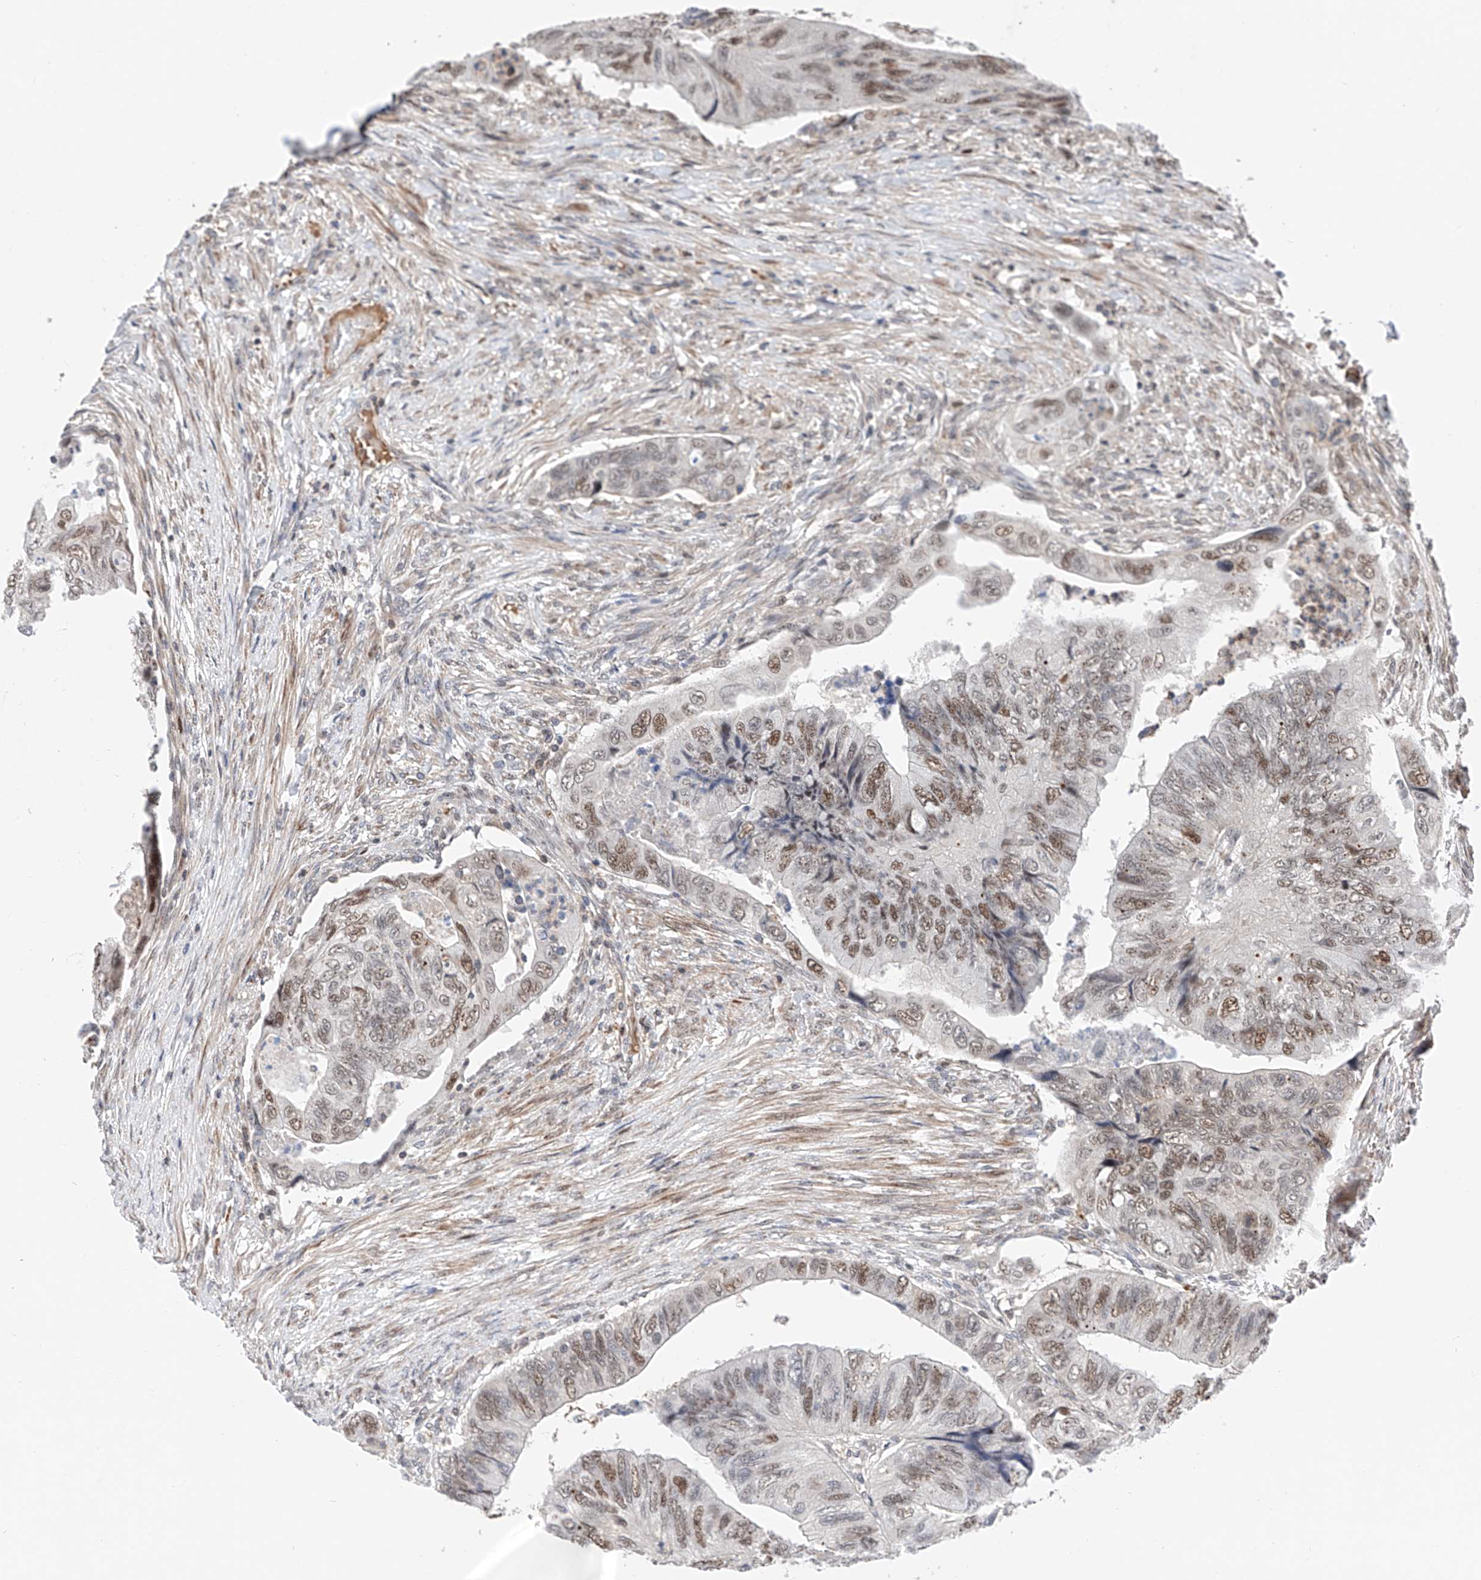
{"staining": {"intensity": "moderate", "quantity": ">75%", "location": "nuclear"}, "tissue": "colorectal cancer", "cell_type": "Tumor cells", "image_type": "cancer", "snomed": [{"axis": "morphology", "description": "Adenocarcinoma, NOS"}, {"axis": "topography", "description": "Rectum"}], "caption": "Adenocarcinoma (colorectal) tissue demonstrates moderate nuclear expression in approximately >75% of tumor cells (IHC, brightfield microscopy, high magnification).", "gene": "SNRNP200", "patient": {"sex": "male", "age": 63}}